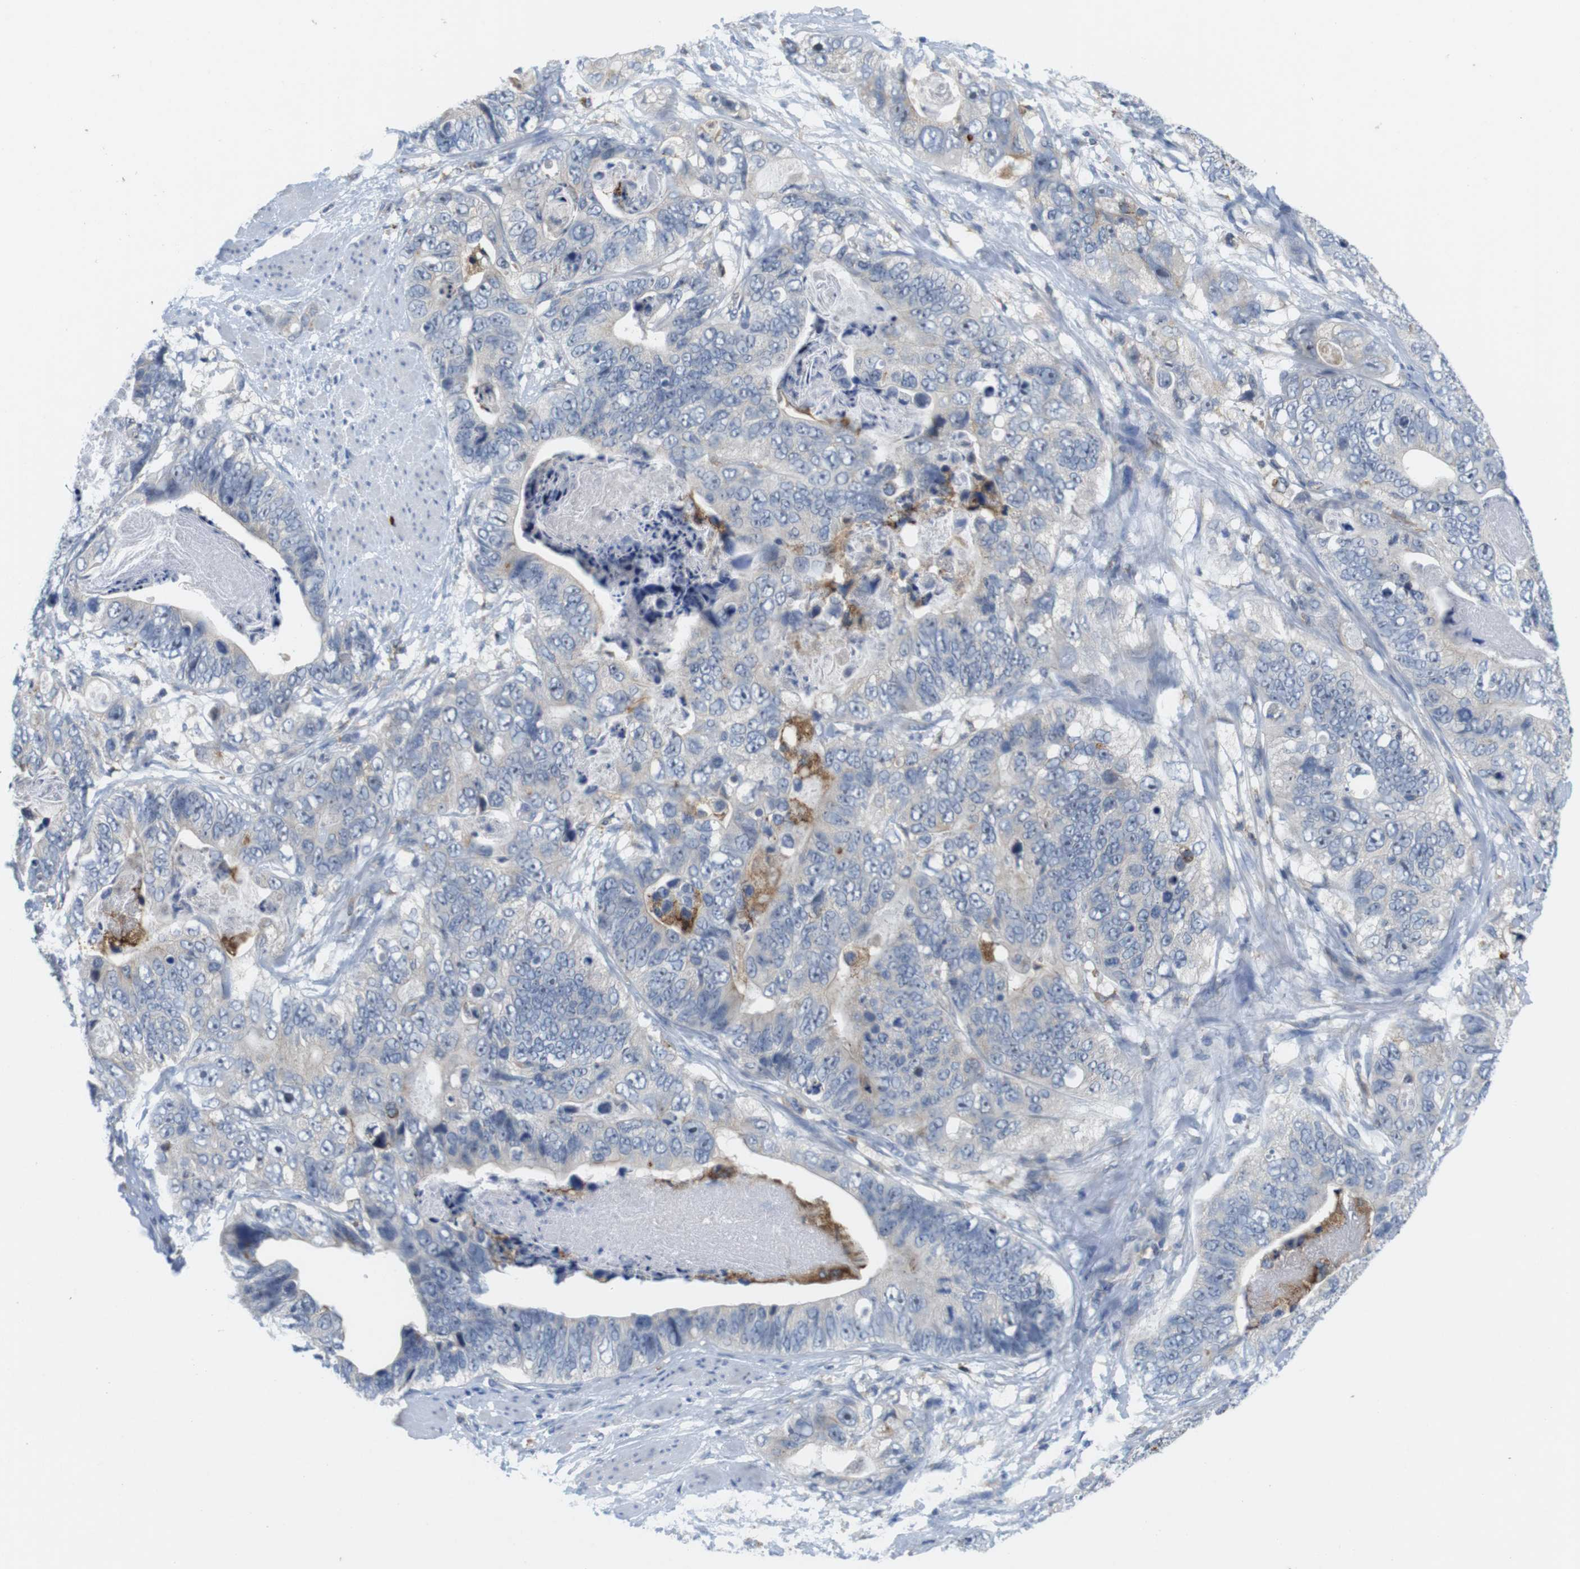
{"staining": {"intensity": "negative", "quantity": "none", "location": "none"}, "tissue": "stomach cancer", "cell_type": "Tumor cells", "image_type": "cancer", "snomed": [{"axis": "morphology", "description": "Adenocarcinoma, NOS"}, {"axis": "topography", "description": "Stomach"}], "caption": "The micrograph exhibits no significant positivity in tumor cells of stomach adenocarcinoma. (Immunohistochemistry, brightfield microscopy, high magnification).", "gene": "CNGA2", "patient": {"sex": "female", "age": 89}}